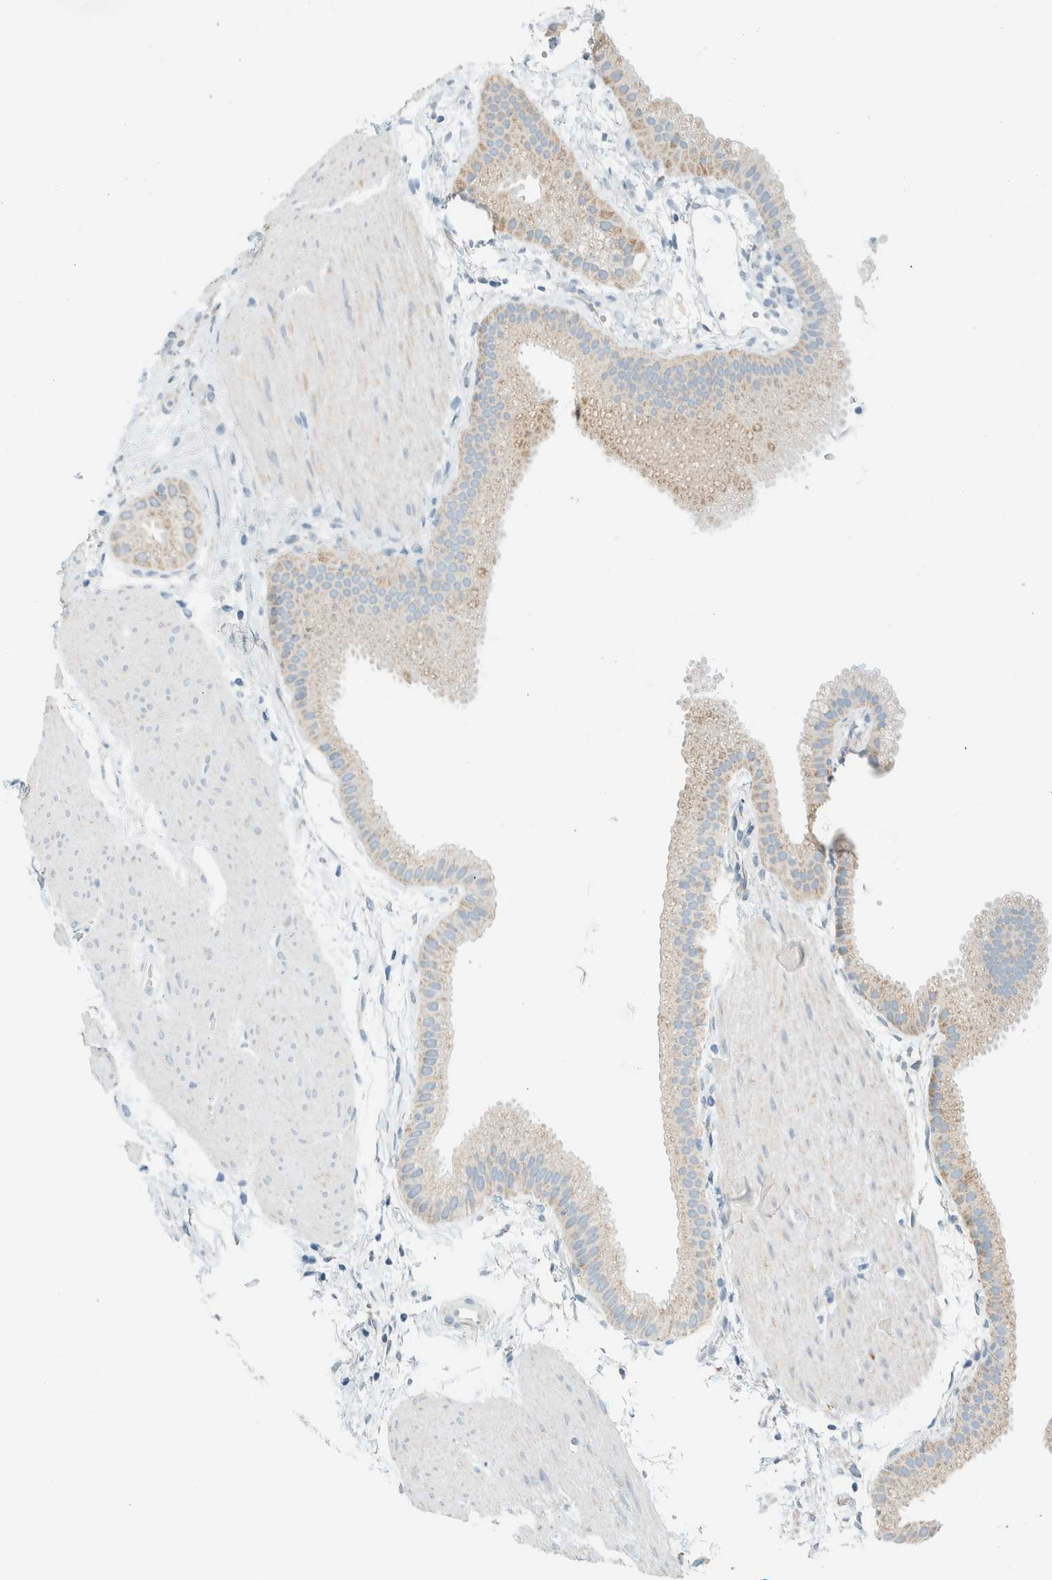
{"staining": {"intensity": "weak", "quantity": "25%-75%", "location": "cytoplasmic/membranous"}, "tissue": "gallbladder", "cell_type": "Glandular cells", "image_type": "normal", "snomed": [{"axis": "morphology", "description": "Normal tissue, NOS"}, {"axis": "topography", "description": "Gallbladder"}], "caption": "Protein analysis of normal gallbladder shows weak cytoplasmic/membranous staining in about 25%-75% of glandular cells.", "gene": "ALDH7A1", "patient": {"sex": "female", "age": 64}}